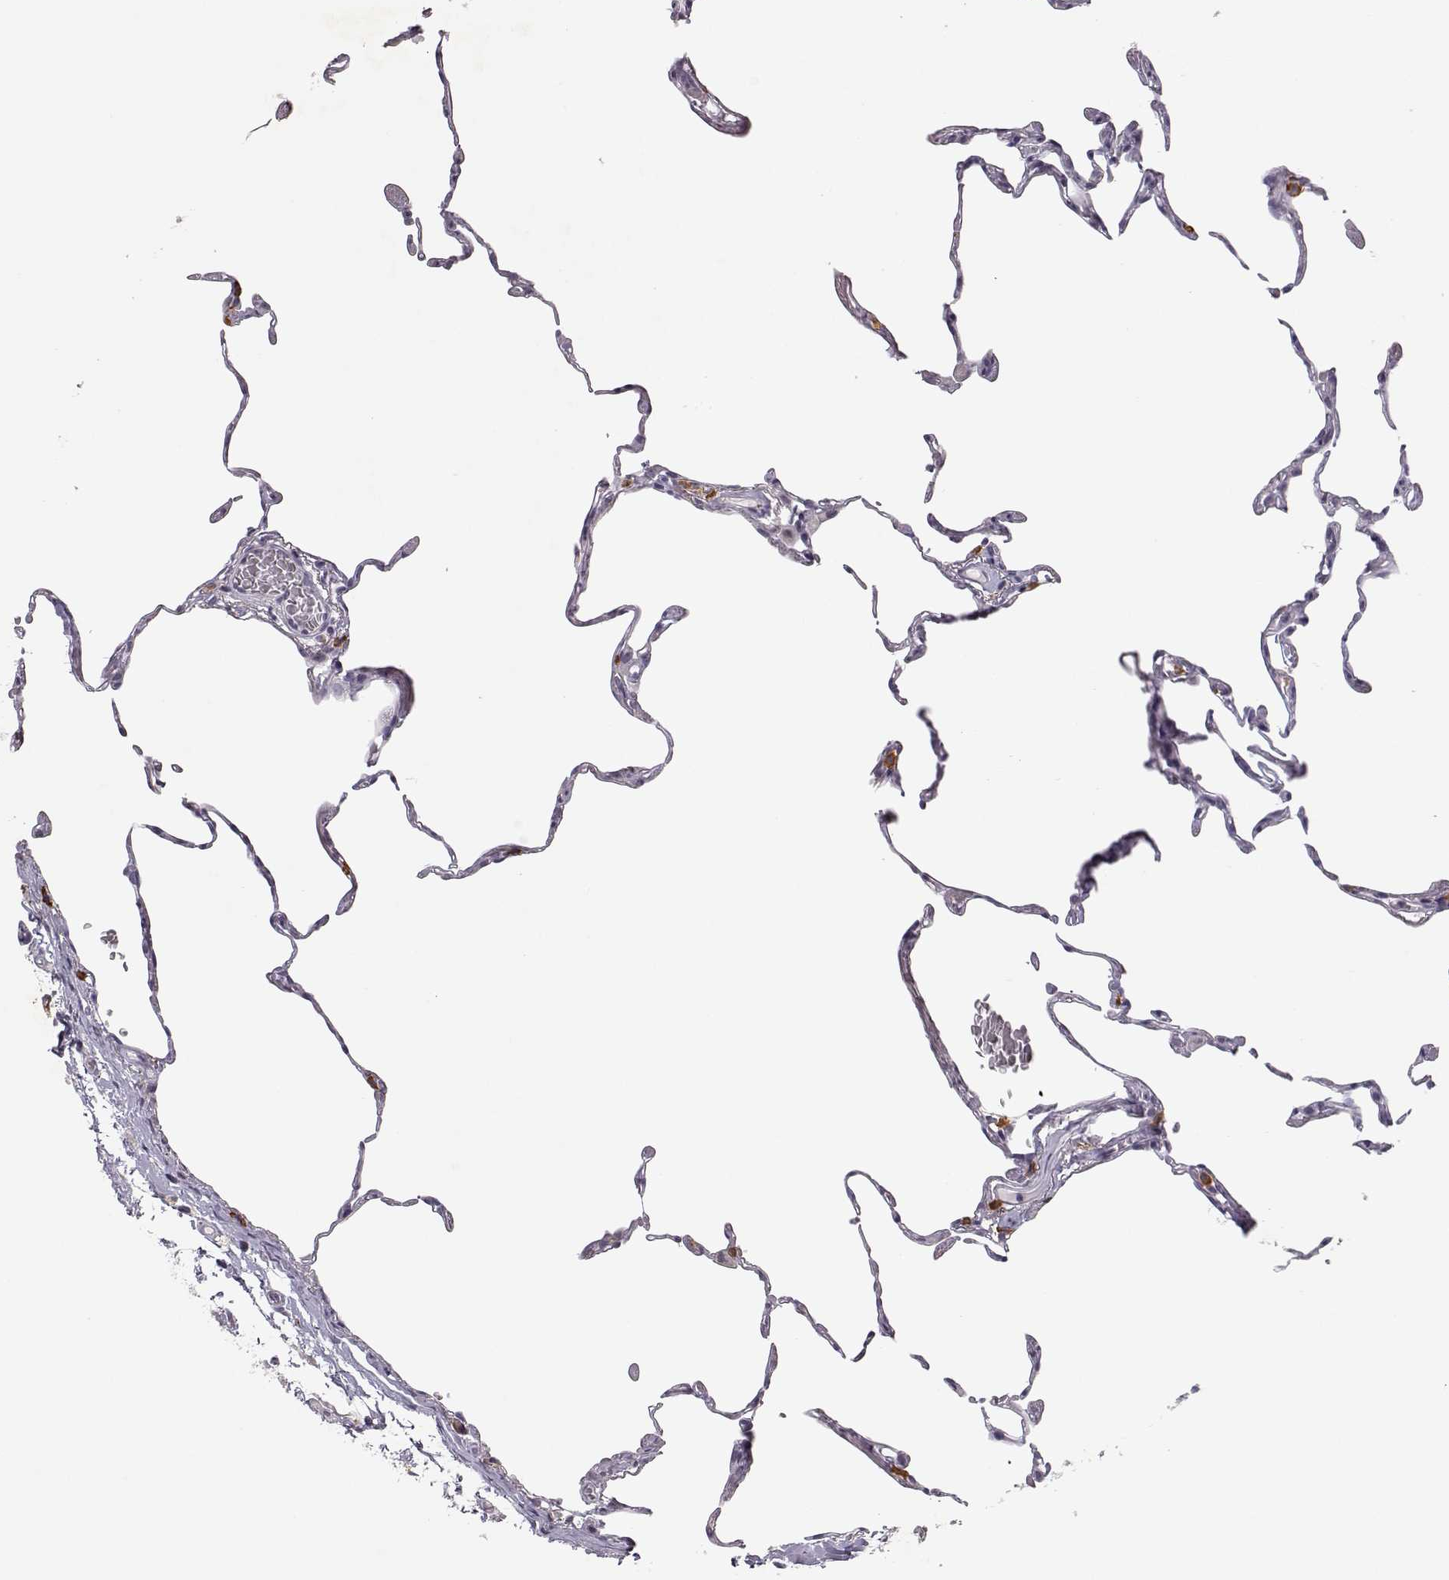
{"staining": {"intensity": "negative", "quantity": "none", "location": "none"}, "tissue": "lung", "cell_type": "Alveolar cells", "image_type": "normal", "snomed": [{"axis": "morphology", "description": "Normal tissue, NOS"}, {"axis": "topography", "description": "Lung"}], "caption": "An immunohistochemistry (IHC) image of unremarkable lung is shown. There is no staining in alveolar cells of lung.", "gene": "VGF", "patient": {"sex": "female", "age": 57}}